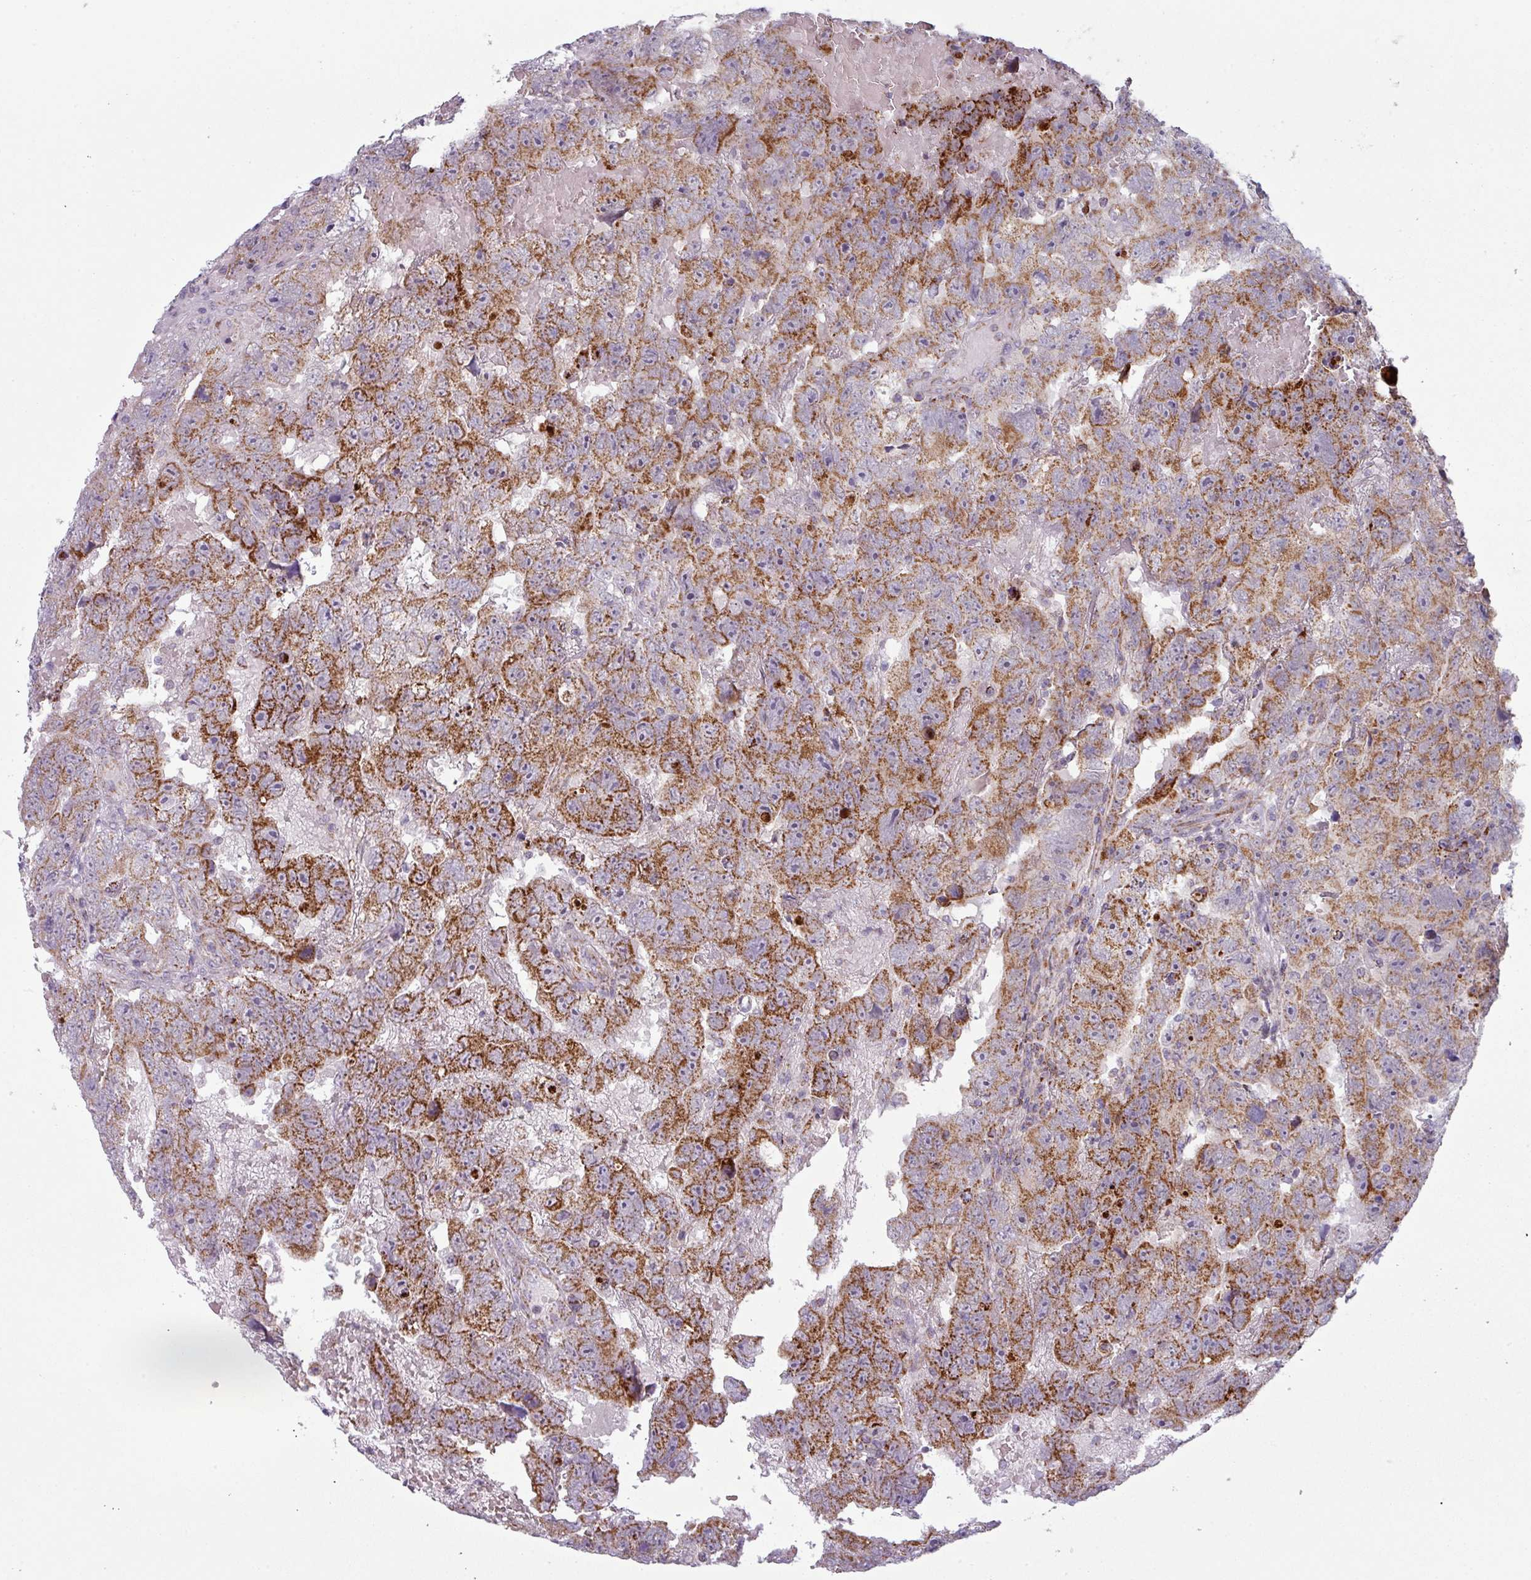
{"staining": {"intensity": "strong", "quantity": ">75%", "location": "cytoplasmic/membranous"}, "tissue": "testis cancer", "cell_type": "Tumor cells", "image_type": "cancer", "snomed": [{"axis": "morphology", "description": "Carcinoma, Embryonal, NOS"}, {"axis": "topography", "description": "Testis"}], "caption": "Immunohistochemical staining of human embryonal carcinoma (testis) demonstrates high levels of strong cytoplasmic/membranous protein positivity in approximately >75% of tumor cells. (DAB = brown stain, brightfield microscopy at high magnification).", "gene": "ZNF615", "patient": {"sex": "male", "age": 45}}